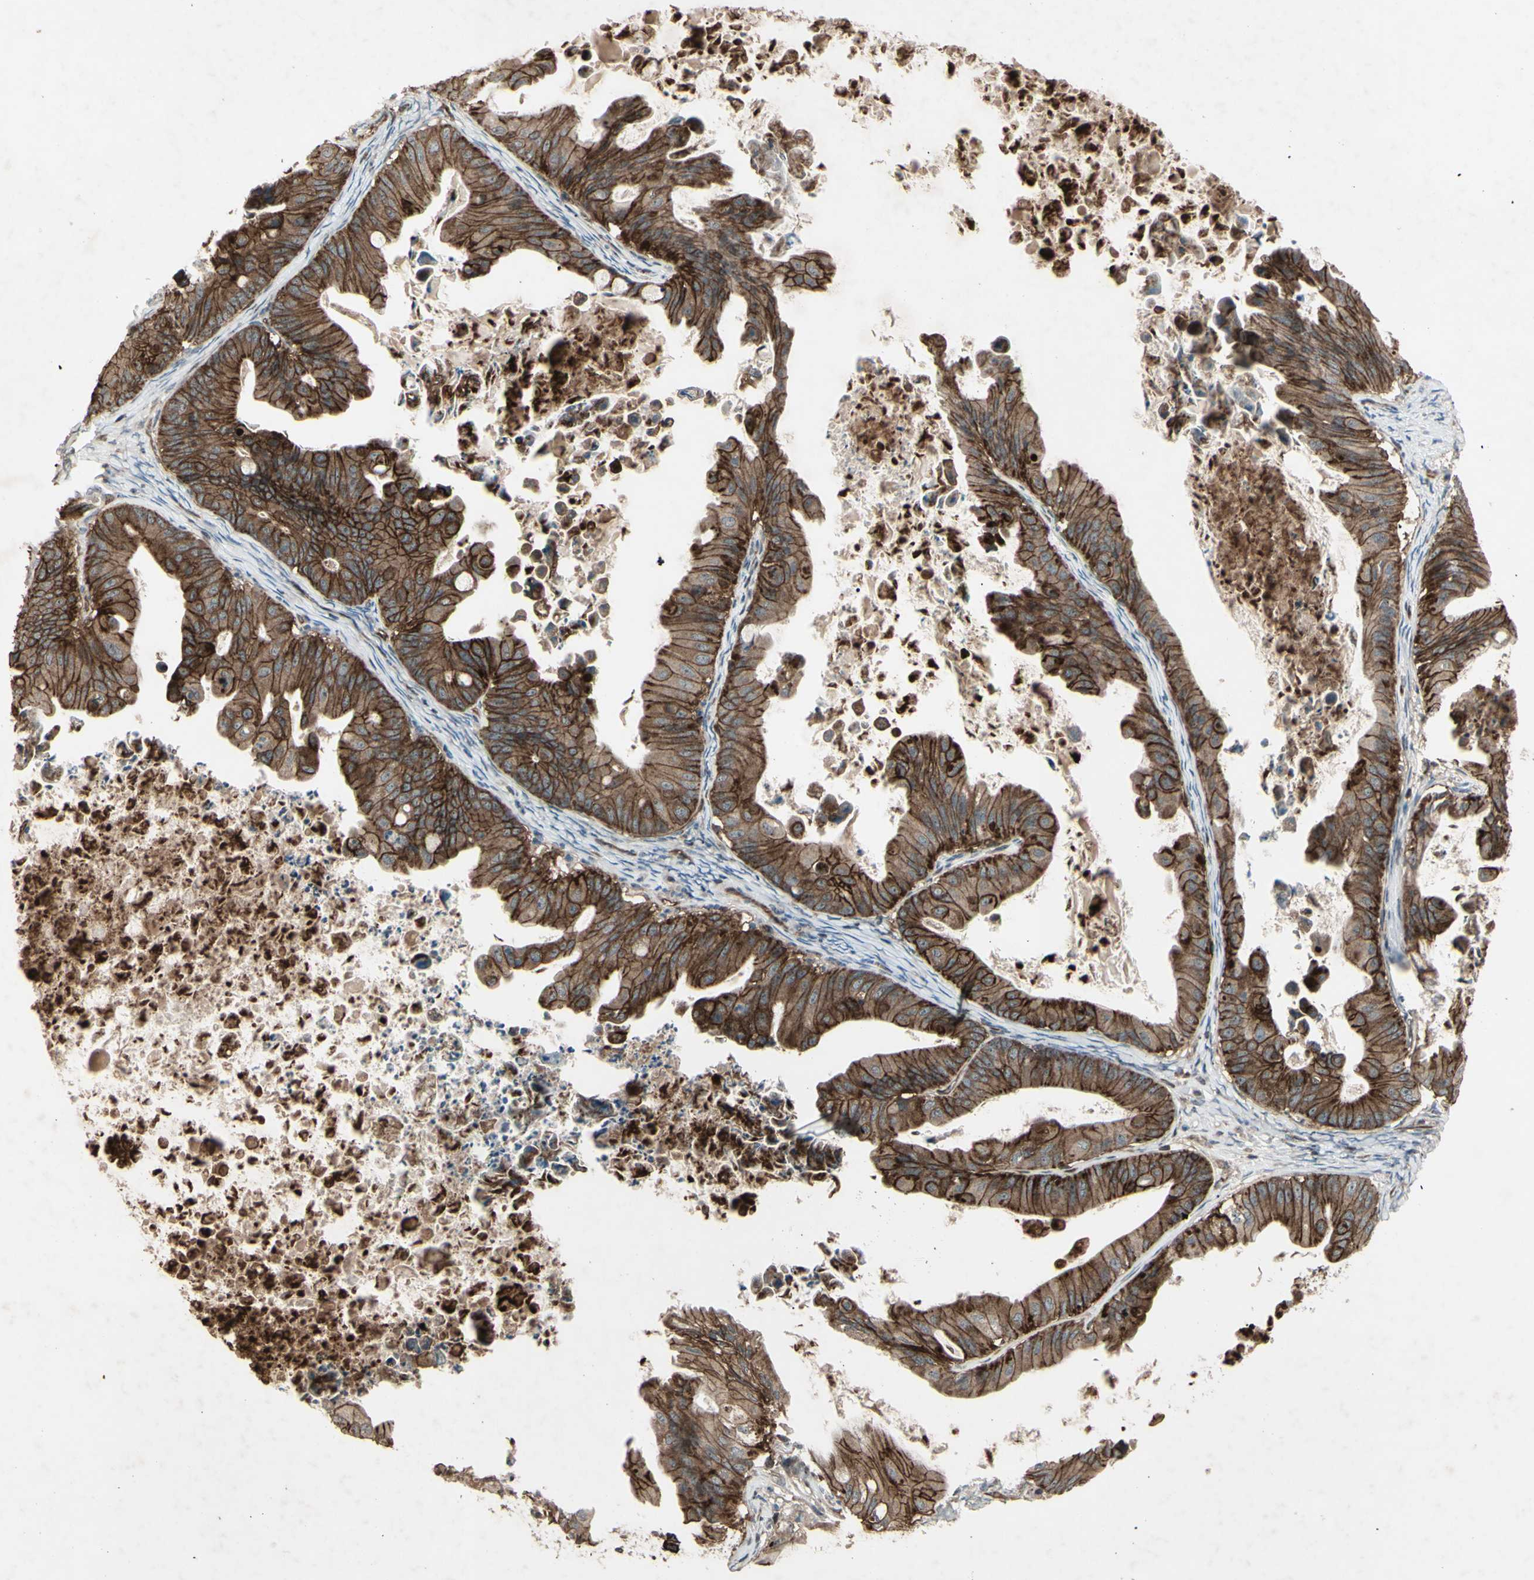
{"staining": {"intensity": "strong", "quantity": ">75%", "location": "cytoplasmic/membranous"}, "tissue": "ovarian cancer", "cell_type": "Tumor cells", "image_type": "cancer", "snomed": [{"axis": "morphology", "description": "Cystadenocarcinoma, mucinous, NOS"}, {"axis": "topography", "description": "Ovary"}], "caption": "The micrograph exhibits a brown stain indicating the presence of a protein in the cytoplasmic/membranous of tumor cells in ovarian cancer (mucinous cystadenocarcinoma). The protein is stained brown, and the nuclei are stained in blue (DAB IHC with brightfield microscopy, high magnification).", "gene": "FXYD5", "patient": {"sex": "female", "age": 37}}